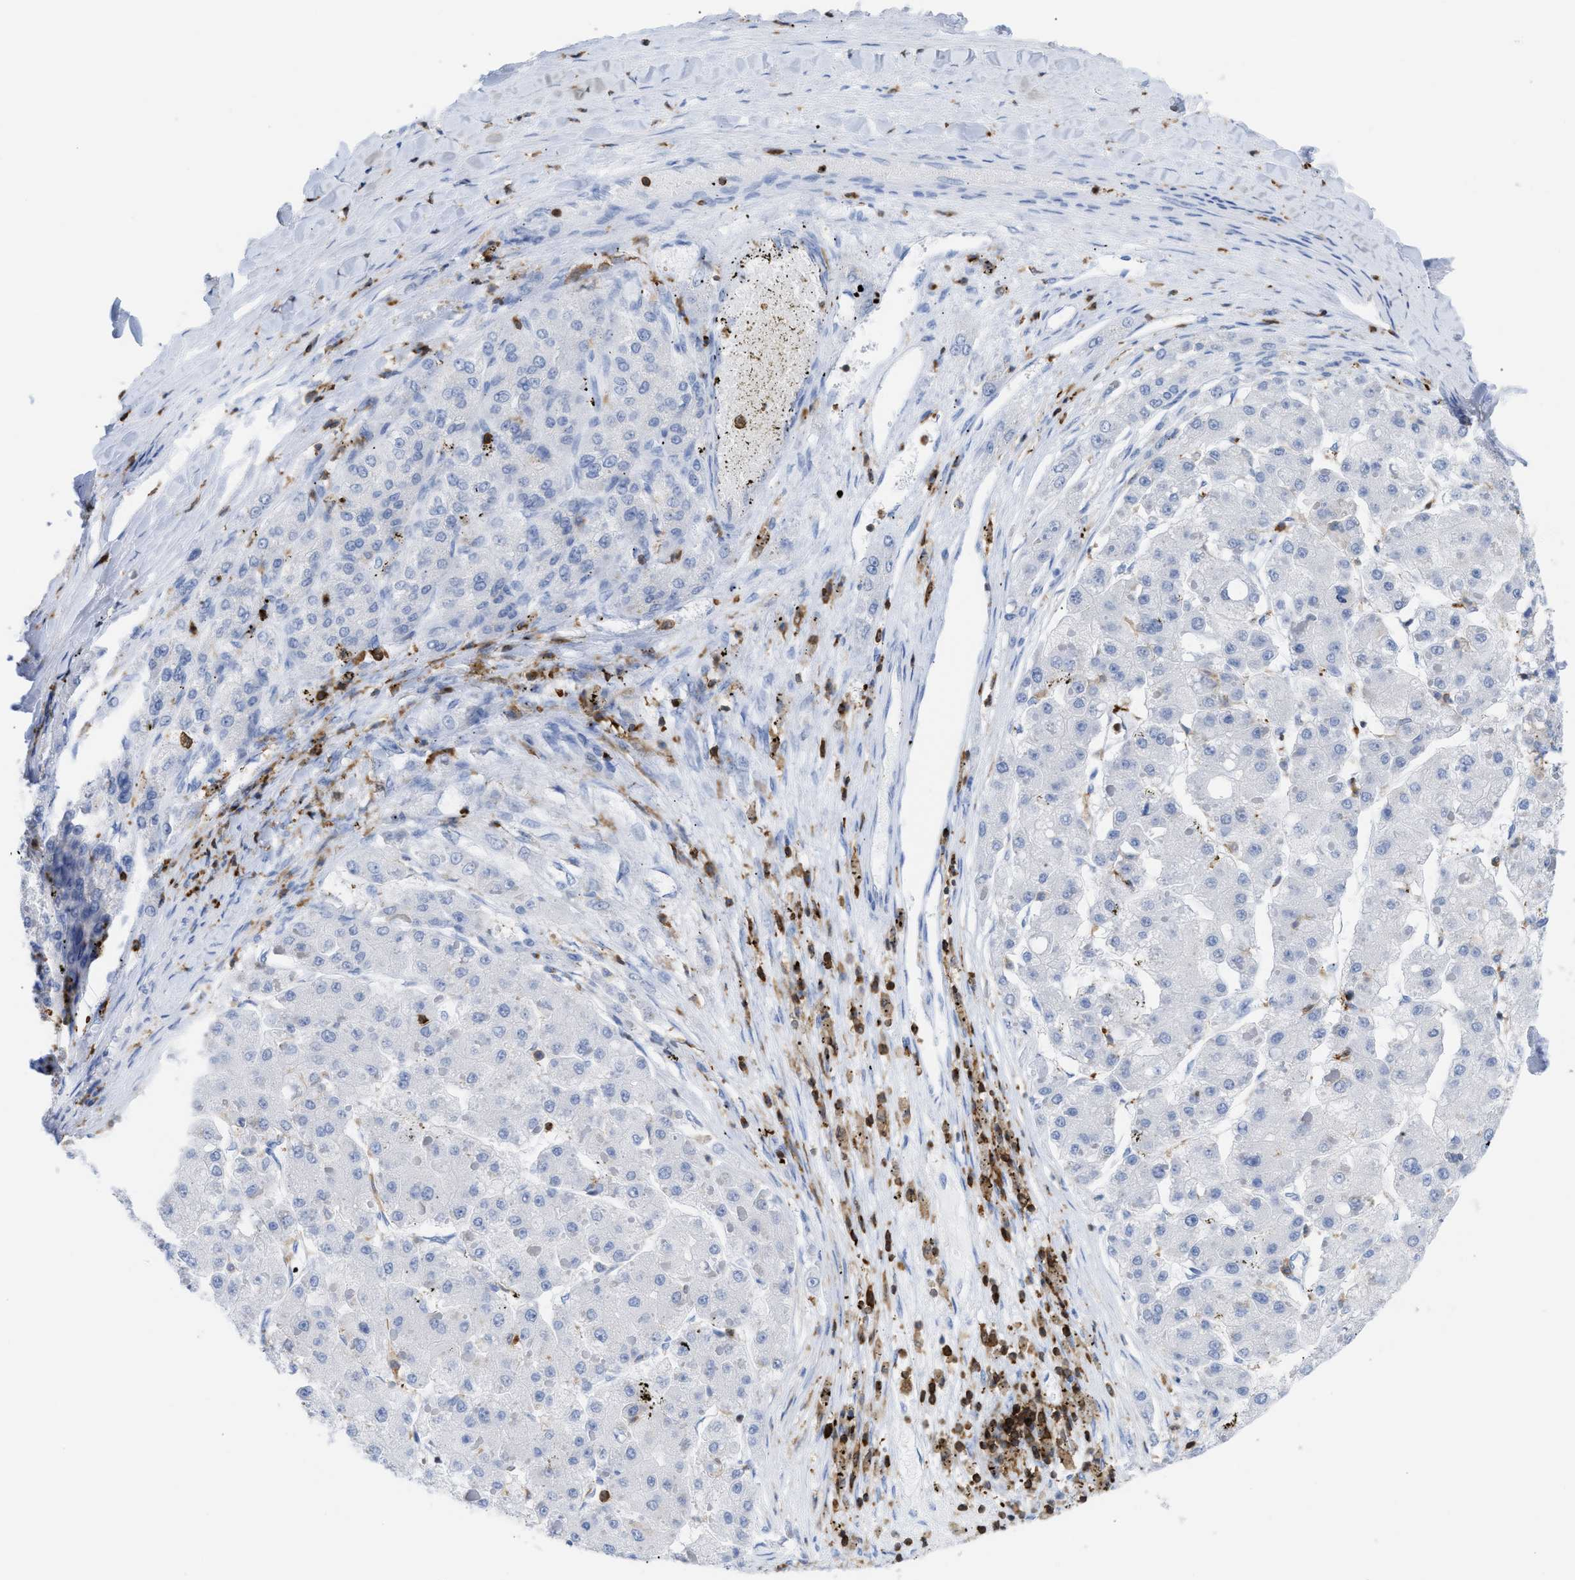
{"staining": {"intensity": "negative", "quantity": "none", "location": "none"}, "tissue": "liver cancer", "cell_type": "Tumor cells", "image_type": "cancer", "snomed": [{"axis": "morphology", "description": "Carcinoma, Hepatocellular, NOS"}, {"axis": "topography", "description": "Liver"}], "caption": "Tumor cells show no significant staining in hepatocellular carcinoma (liver). (DAB immunohistochemistry visualized using brightfield microscopy, high magnification).", "gene": "LCP1", "patient": {"sex": "female", "age": 73}}